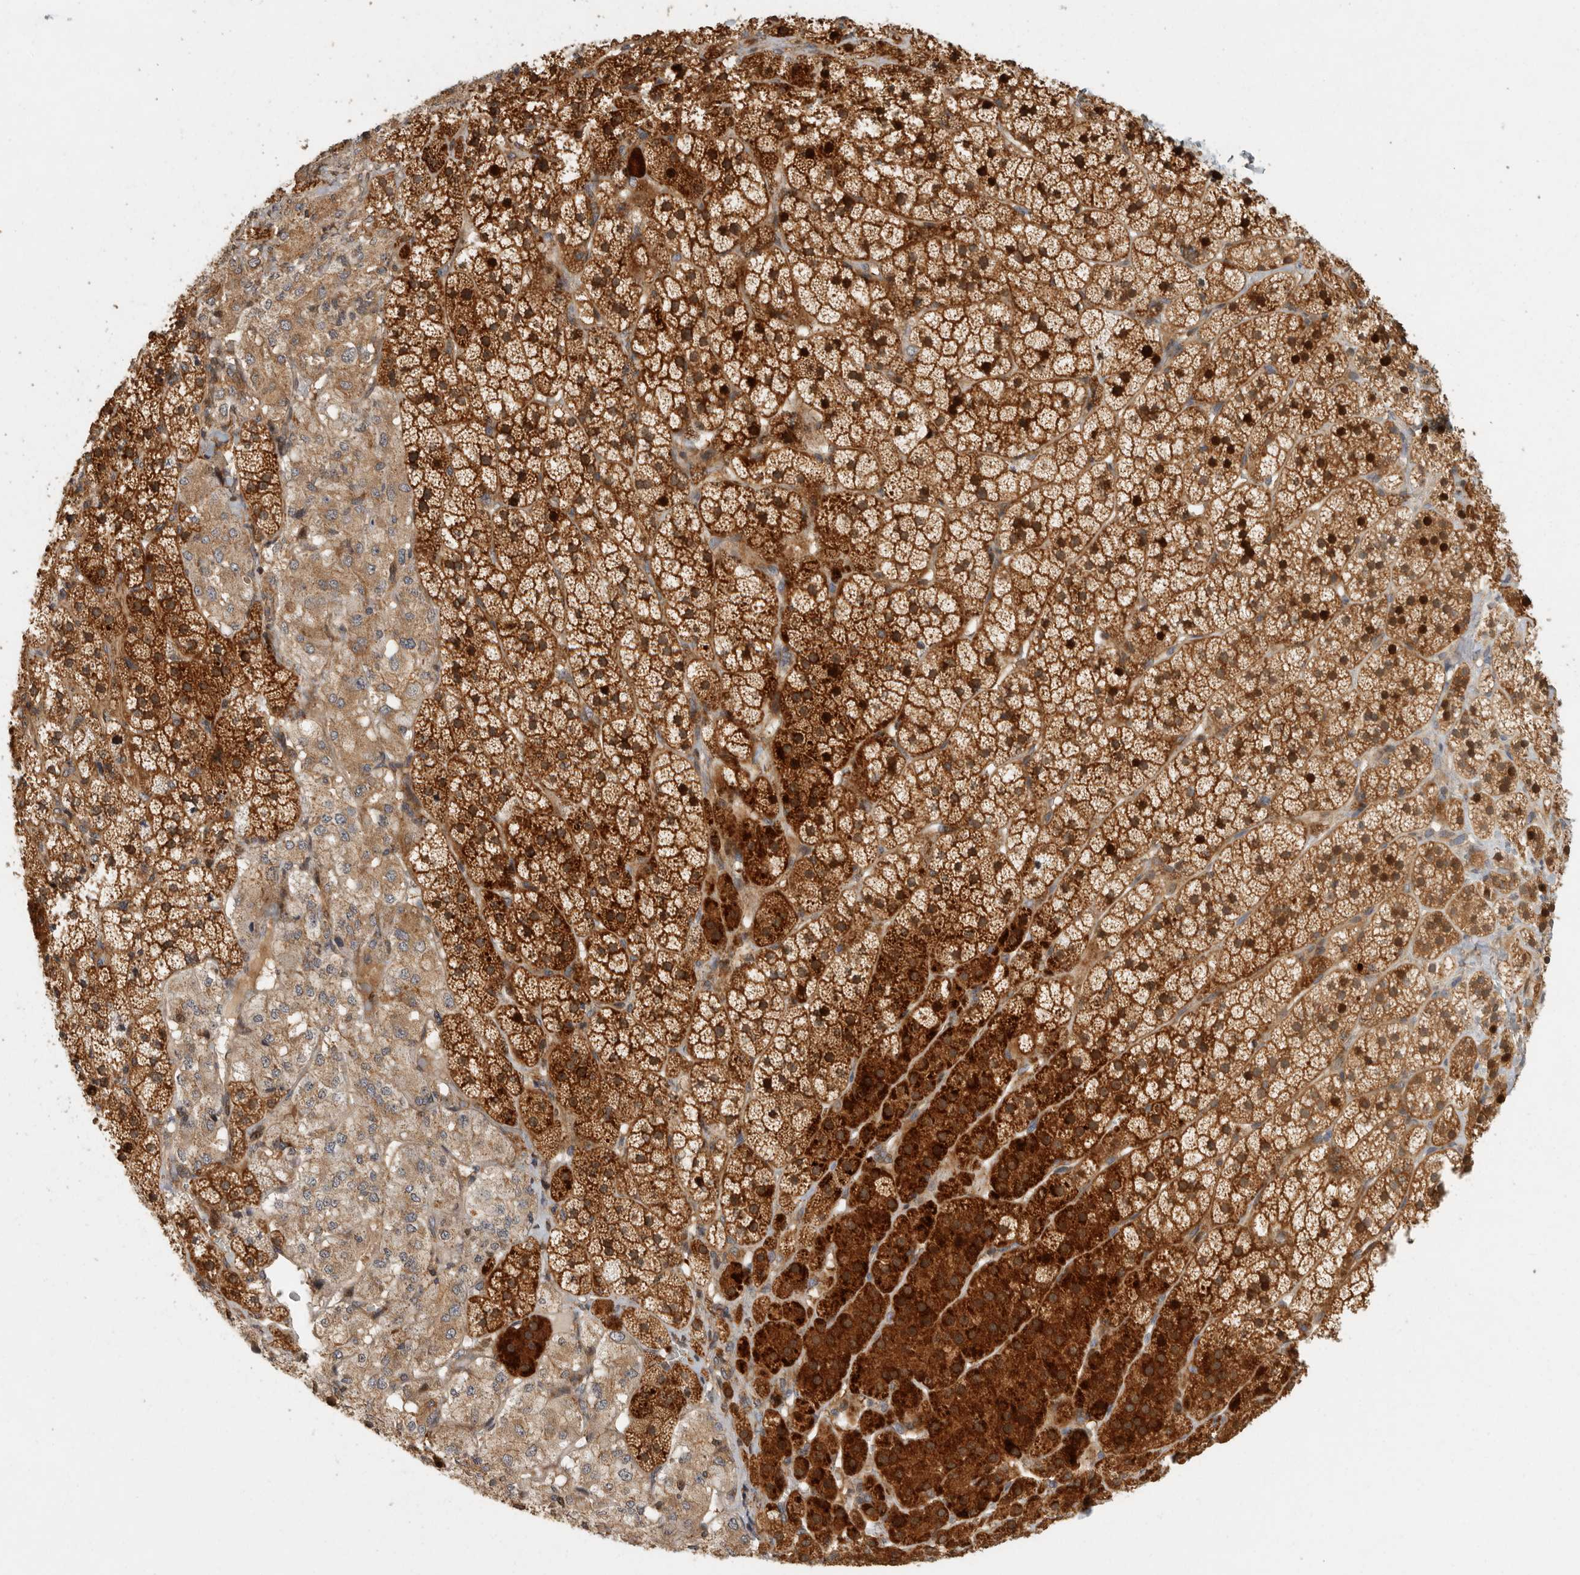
{"staining": {"intensity": "strong", "quantity": ">75%", "location": "cytoplasmic/membranous,nuclear"}, "tissue": "adrenal gland", "cell_type": "Glandular cells", "image_type": "normal", "snomed": [{"axis": "morphology", "description": "Normal tissue, NOS"}, {"axis": "topography", "description": "Adrenal gland"}], "caption": "A high-resolution photomicrograph shows IHC staining of unremarkable adrenal gland, which exhibits strong cytoplasmic/membranous,nuclear expression in approximately >75% of glandular cells. (DAB (3,3'-diaminobenzidine) = brown stain, brightfield microscopy at high magnification).", "gene": "SWT1", "patient": {"sex": "female", "age": 44}}